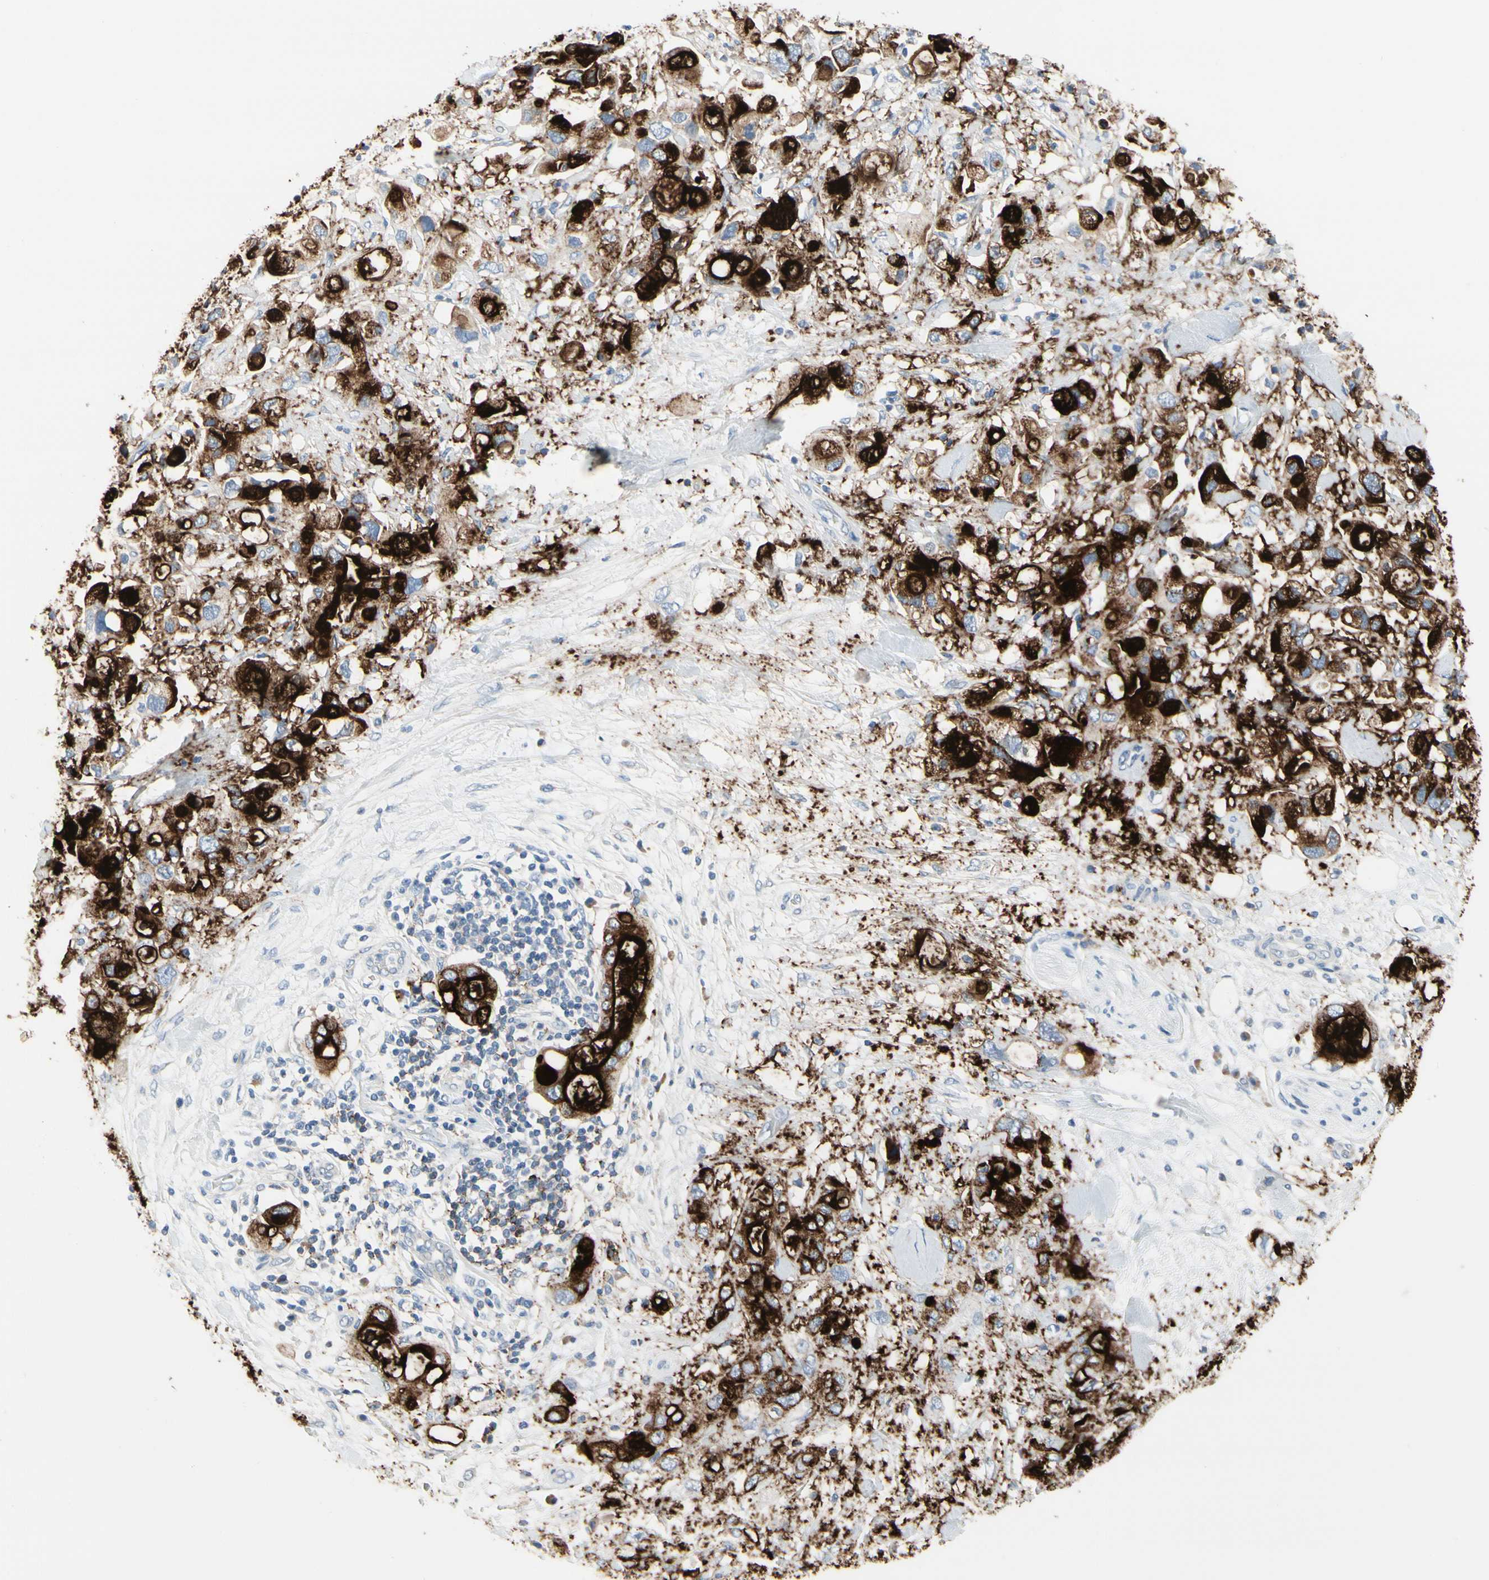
{"staining": {"intensity": "strong", "quantity": ">75%", "location": "cytoplasmic/membranous"}, "tissue": "pancreatic cancer", "cell_type": "Tumor cells", "image_type": "cancer", "snomed": [{"axis": "morphology", "description": "Adenocarcinoma, NOS"}, {"axis": "topography", "description": "Pancreas"}], "caption": "High-magnification brightfield microscopy of adenocarcinoma (pancreatic) stained with DAB (brown) and counterstained with hematoxylin (blue). tumor cells exhibit strong cytoplasmic/membranous expression is present in approximately>75% of cells.", "gene": "MUC5B", "patient": {"sex": "female", "age": 56}}